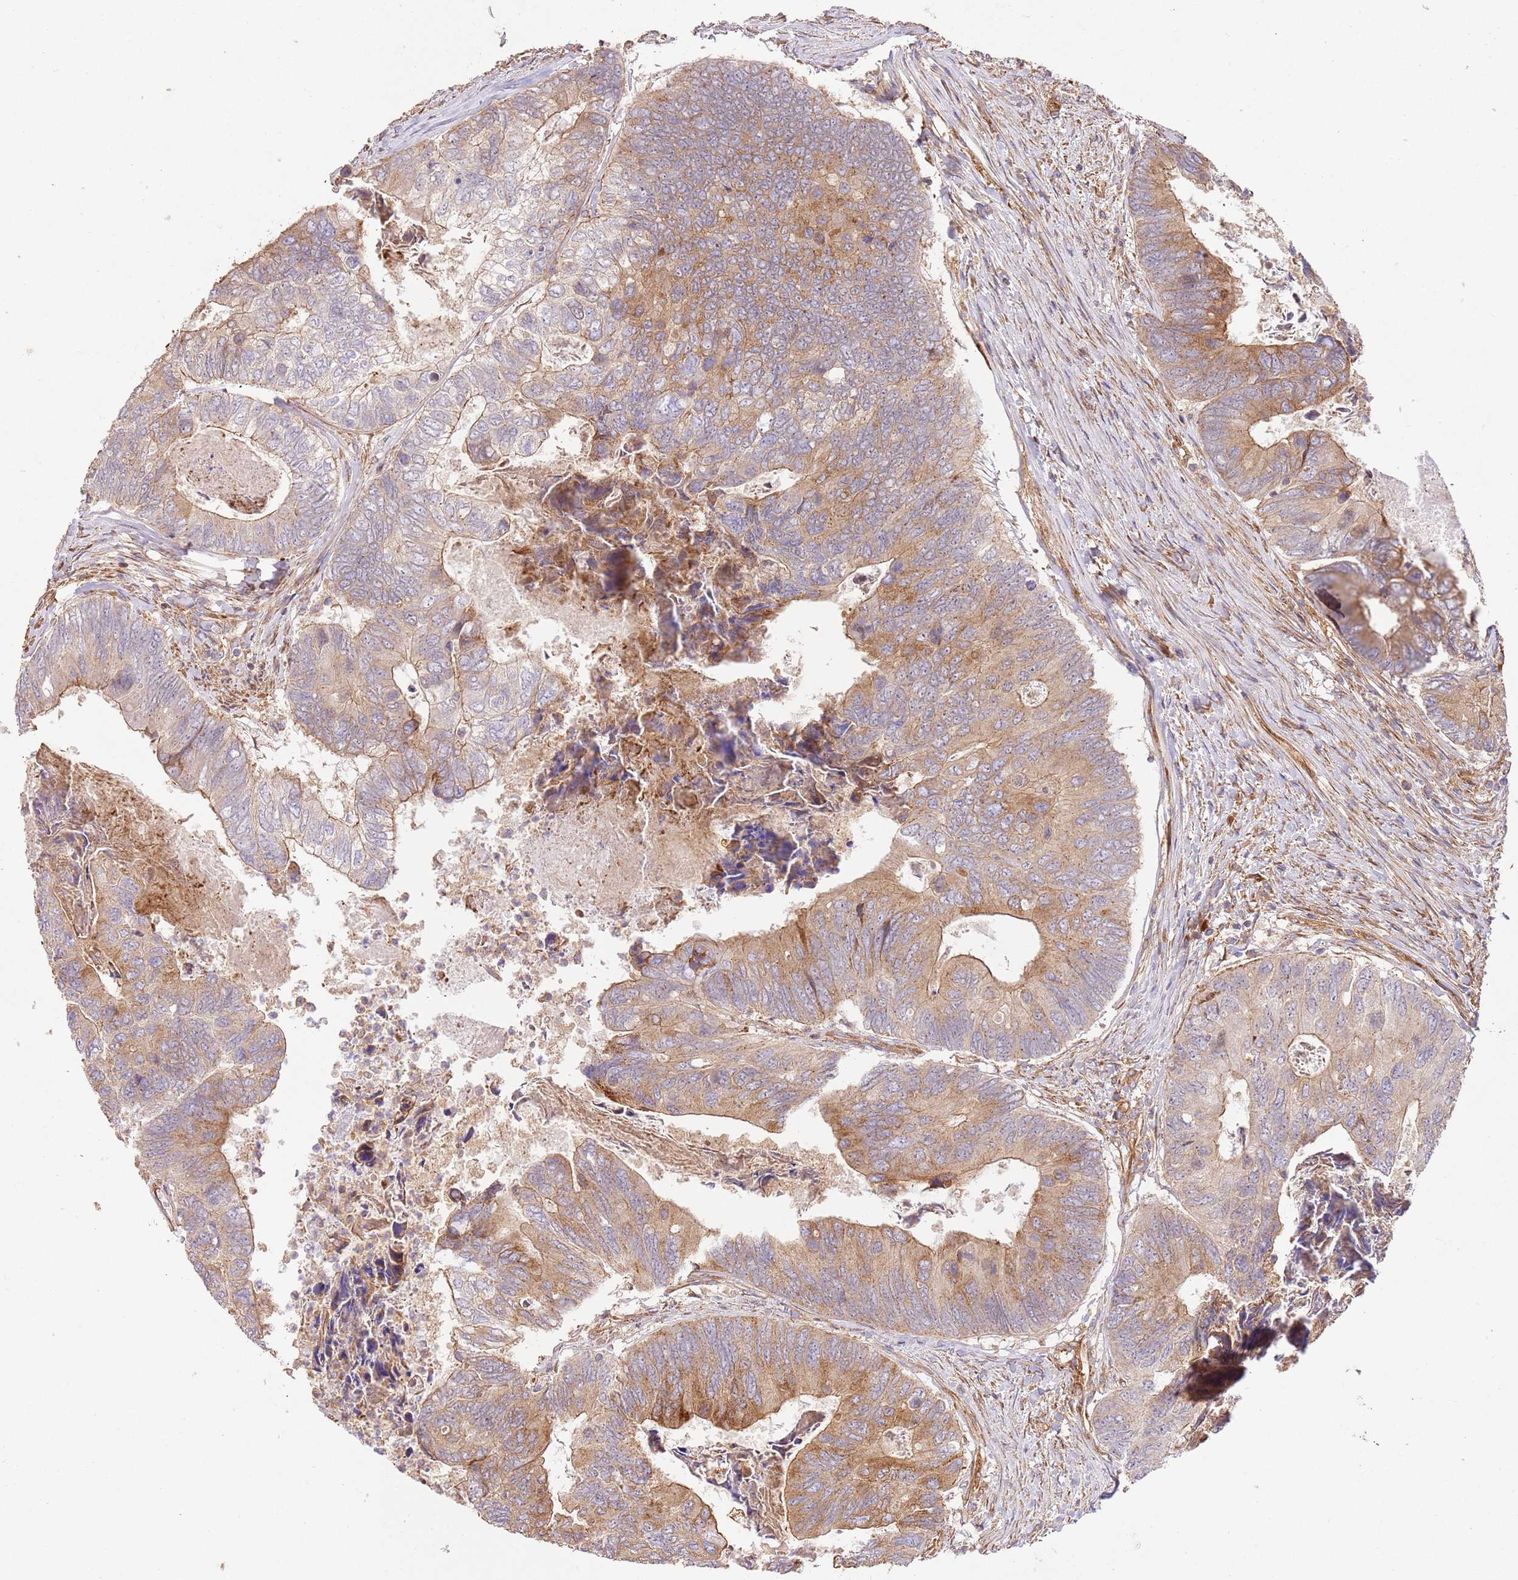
{"staining": {"intensity": "moderate", "quantity": ">75%", "location": "cytoplasmic/membranous"}, "tissue": "colorectal cancer", "cell_type": "Tumor cells", "image_type": "cancer", "snomed": [{"axis": "morphology", "description": "Adenocarcinoma, NOS"}, {"axis": "topography", "description": "Colon"}], "caption": "About >75% of tumor cells in human adenocarcinoma (colorectal) reveal moderate cytoplasmic/membranous protein staining as visualized by brown immunohistochemical staining.", "gene": "ZBTB39", "patient": {"sex": "female", "age": 67}}